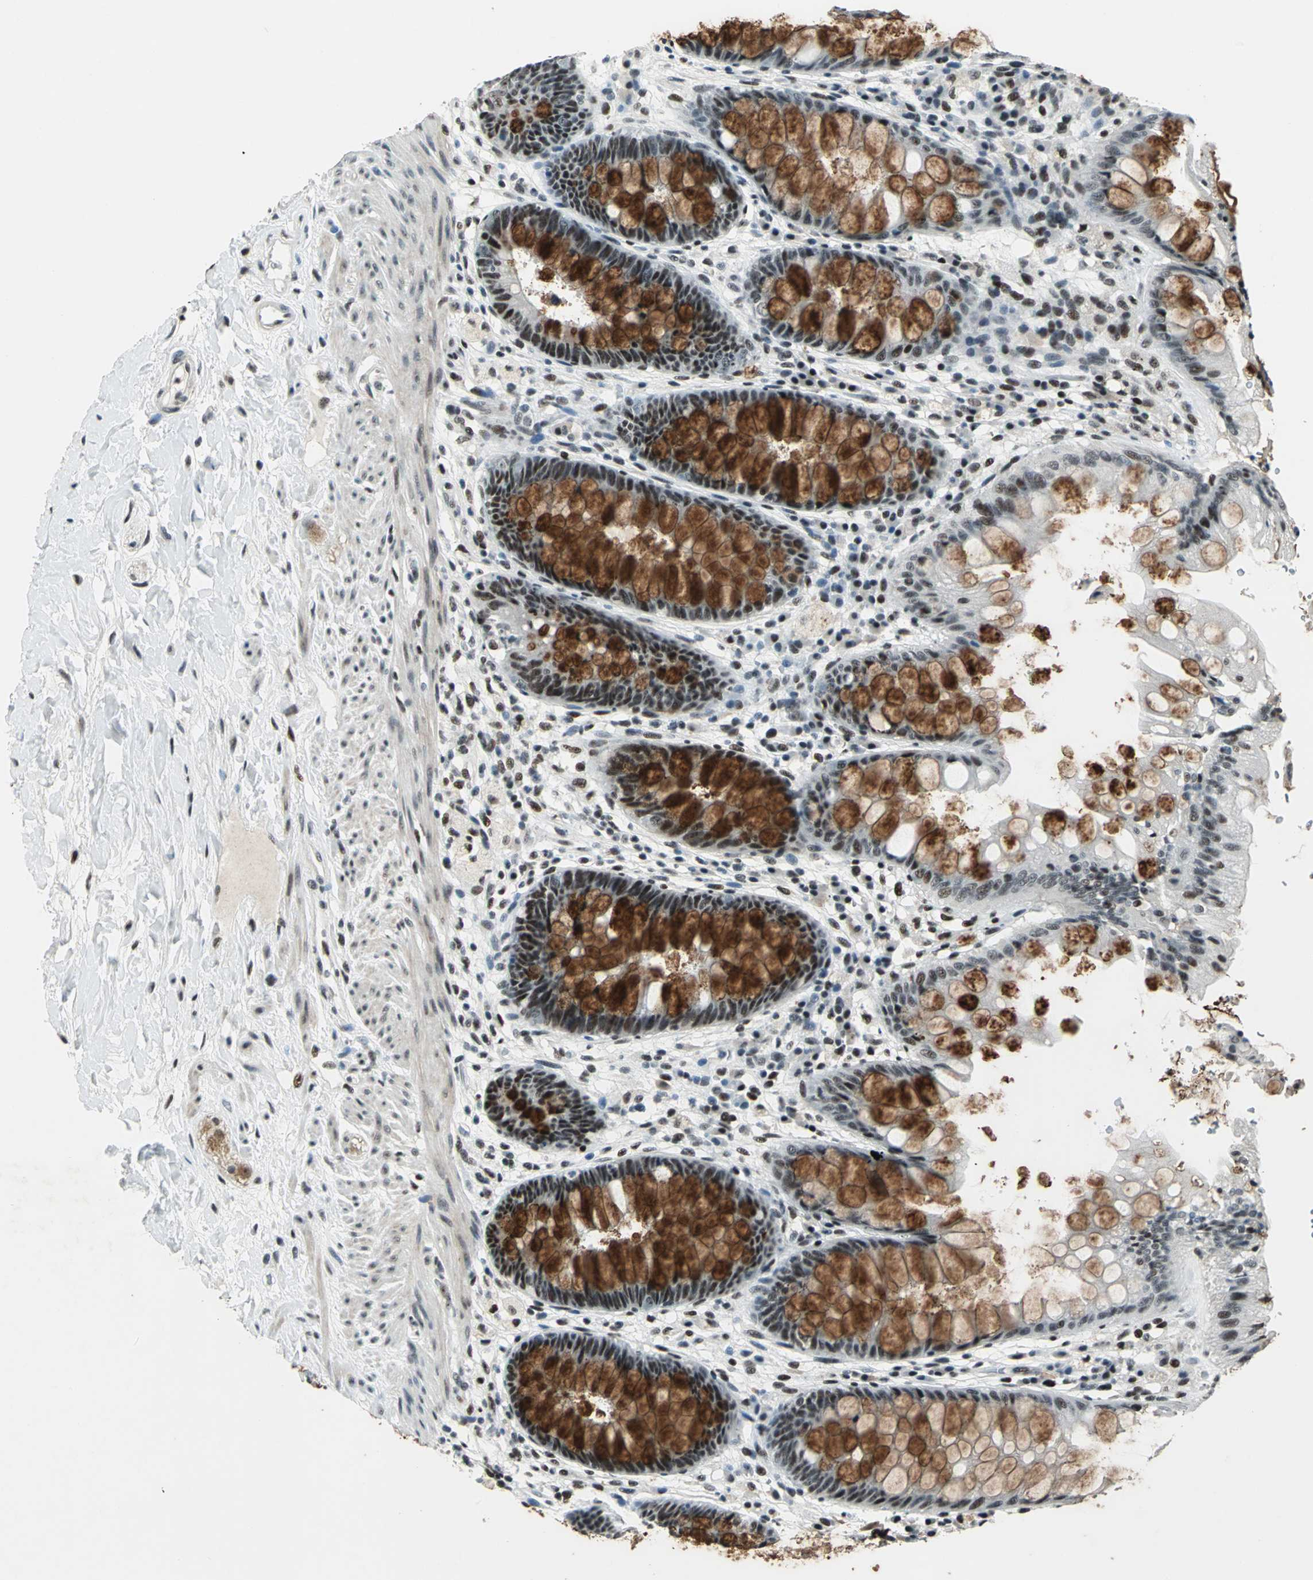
{"staining": {"intensity": "strong", "quantity": ">75%", "location": "cytoplasmic/membranous,nuclear"}, "tissue": "rectum", "cell_type": "Glandular cells", "image_type": "normal", "snomed": [{"axis": "morphology", "description": "Normal tissue, NOS"}, {"axis": "topography", "description": "Rectum"}], "caption": "Rectum stained with immunohistochemistry reveals strong cytoplasmic/membranous,nuclear expression in about >75% of glandular cells.", "gene": "KAT6B", "patient": {"sex": "female", "age": 46}}